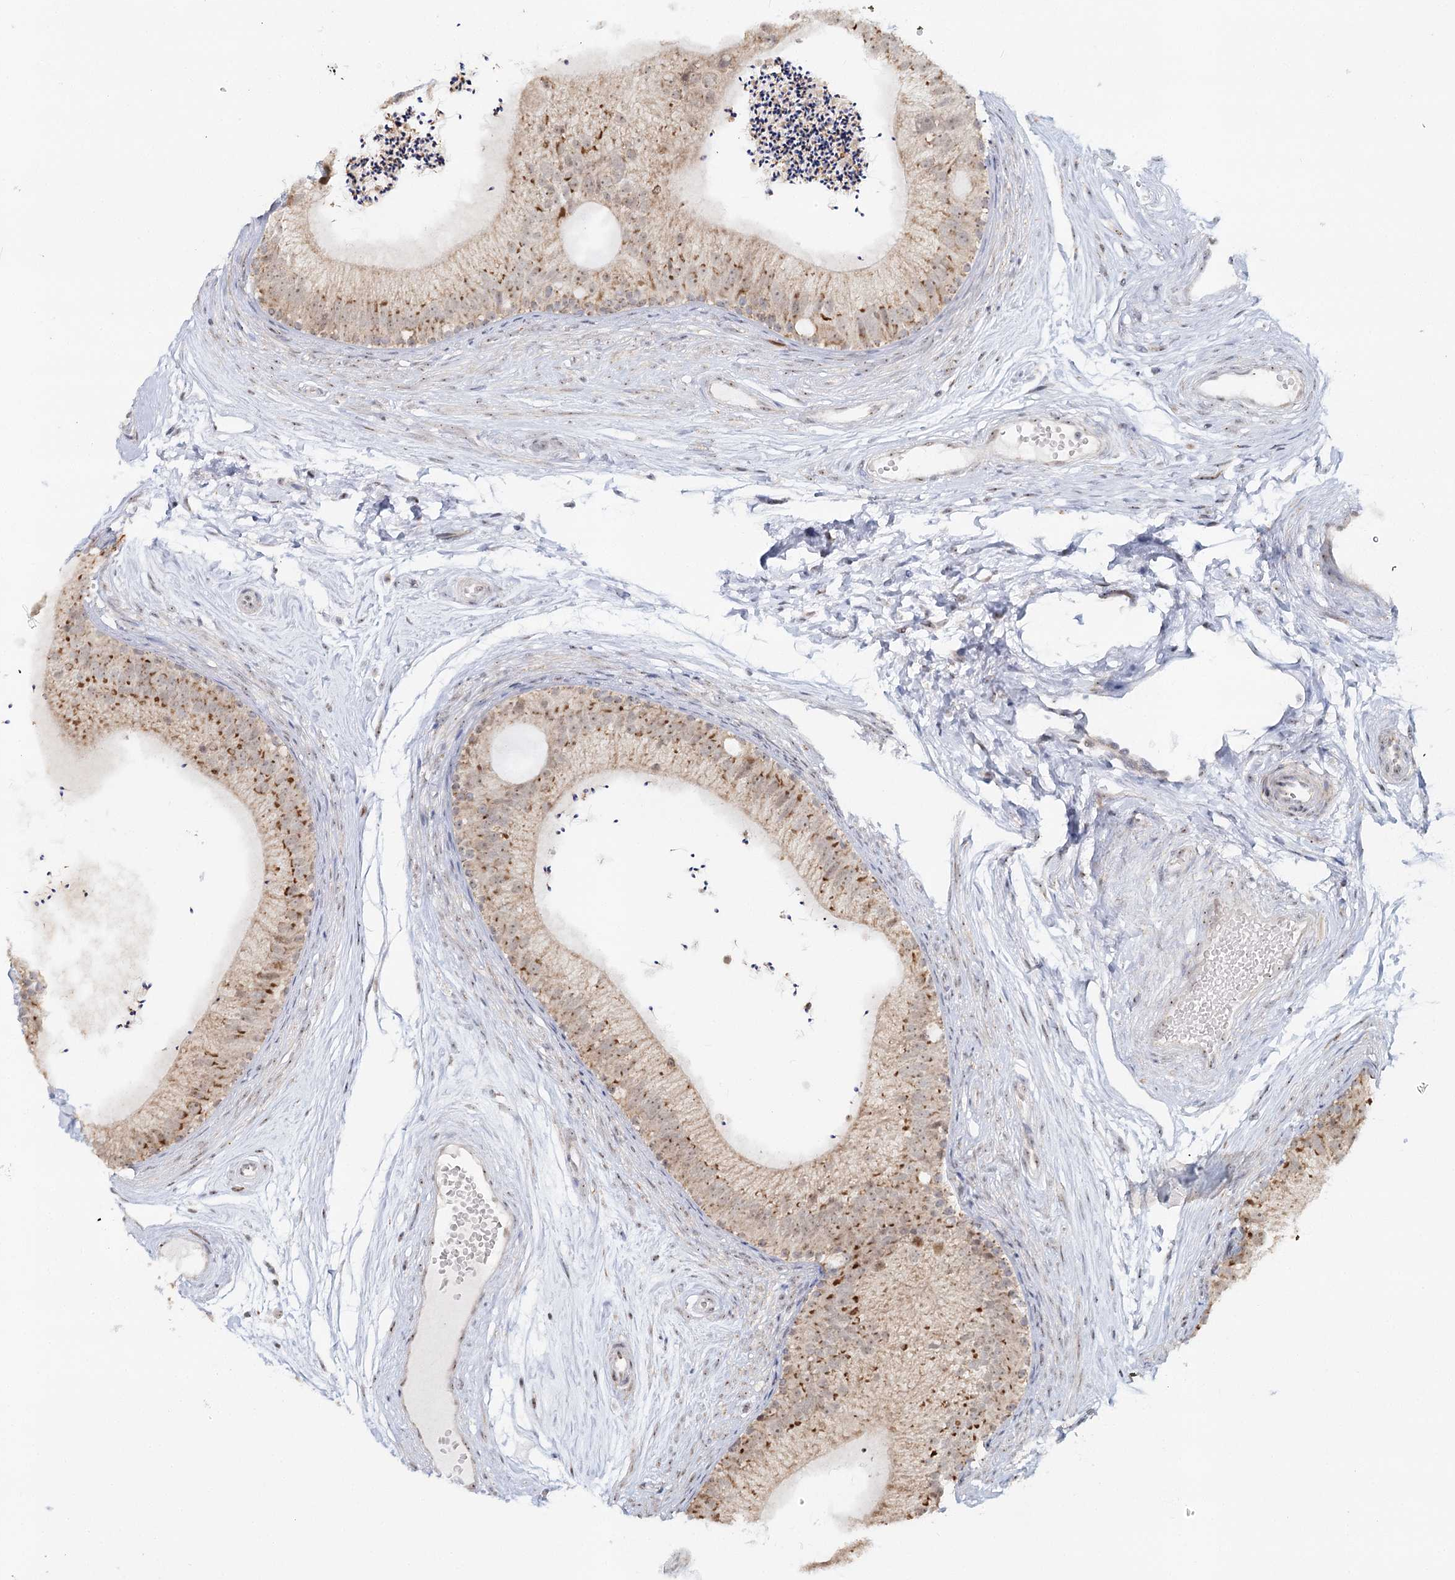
{"staining": {"intensity": "moderate", "quantity": ">75%", "location": "cytoplasmic/membranous"}, "tissue": "epididymis", "cell_type": "Glandular cells", "image_type": "normal", "snomed": [{"axis": "morphology", "description": "Normal tissue, NOS"}, {"axis": "topography", "description": "Epididymis"}], "caption": "Protein expression analysis of benign epididymis exhibits moderate cytoplasmic/membranous staining in approximately >75% of glandular cells.", "gene": "ATAD1", "patient": {"sex": "male", "age": 56}}